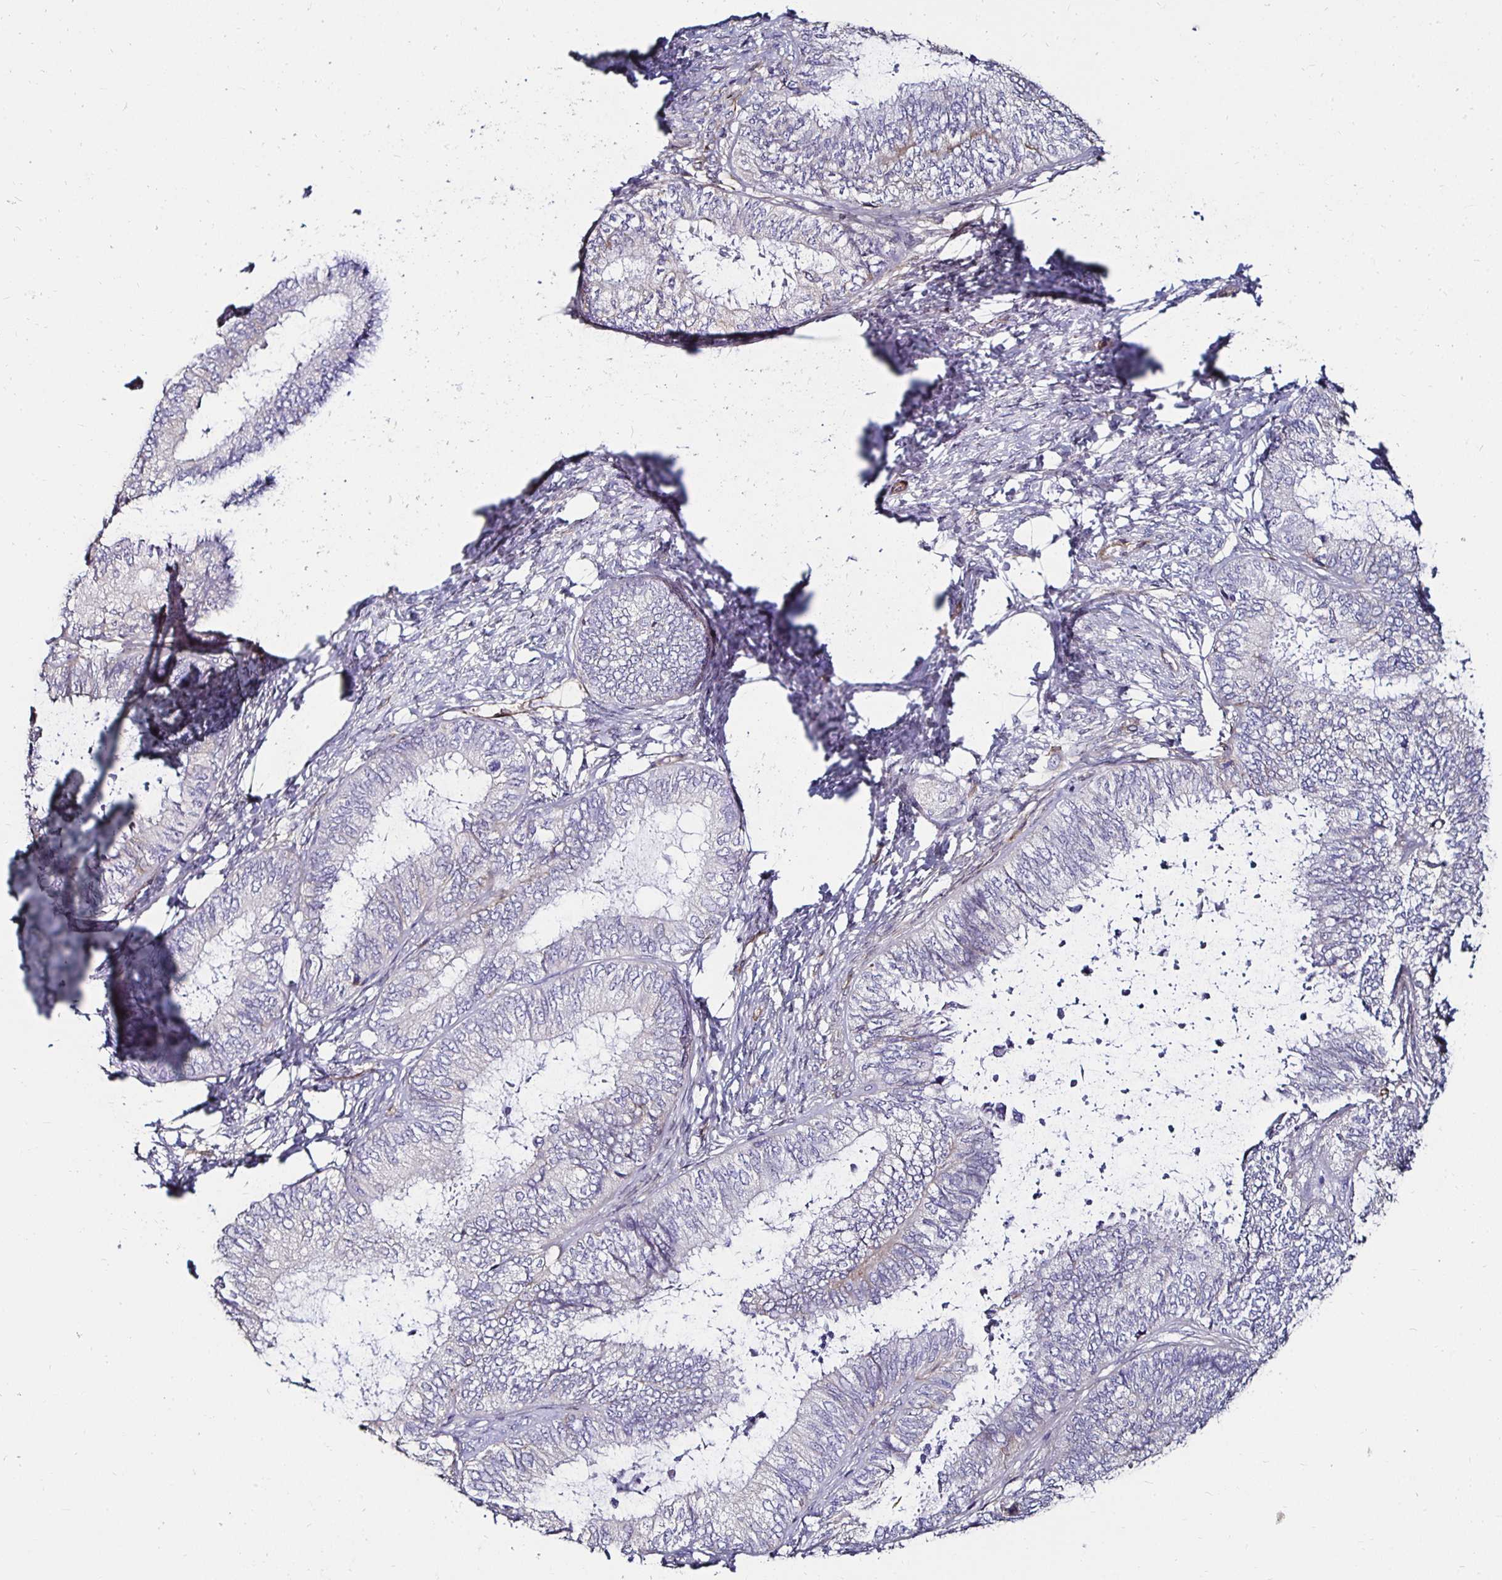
{"staining": {"intensity": "negative", "quantity": "none", "location": "none"}, "tissue": "ovarian cancer", "cell_type": "Tumor cells", "image_type": "cancer", "snomed": [{"axis": "morphology", "description": "Carcinoma, endometroid"}, {"axis": "topography", "description": "Ovary"}], "caption": "Immunohistochemical staining of human ovarian cancer reveals no significant positivity in tumor cells.", "gene": "ITGB1", "patient": {"sex": "female", "age": 70}}